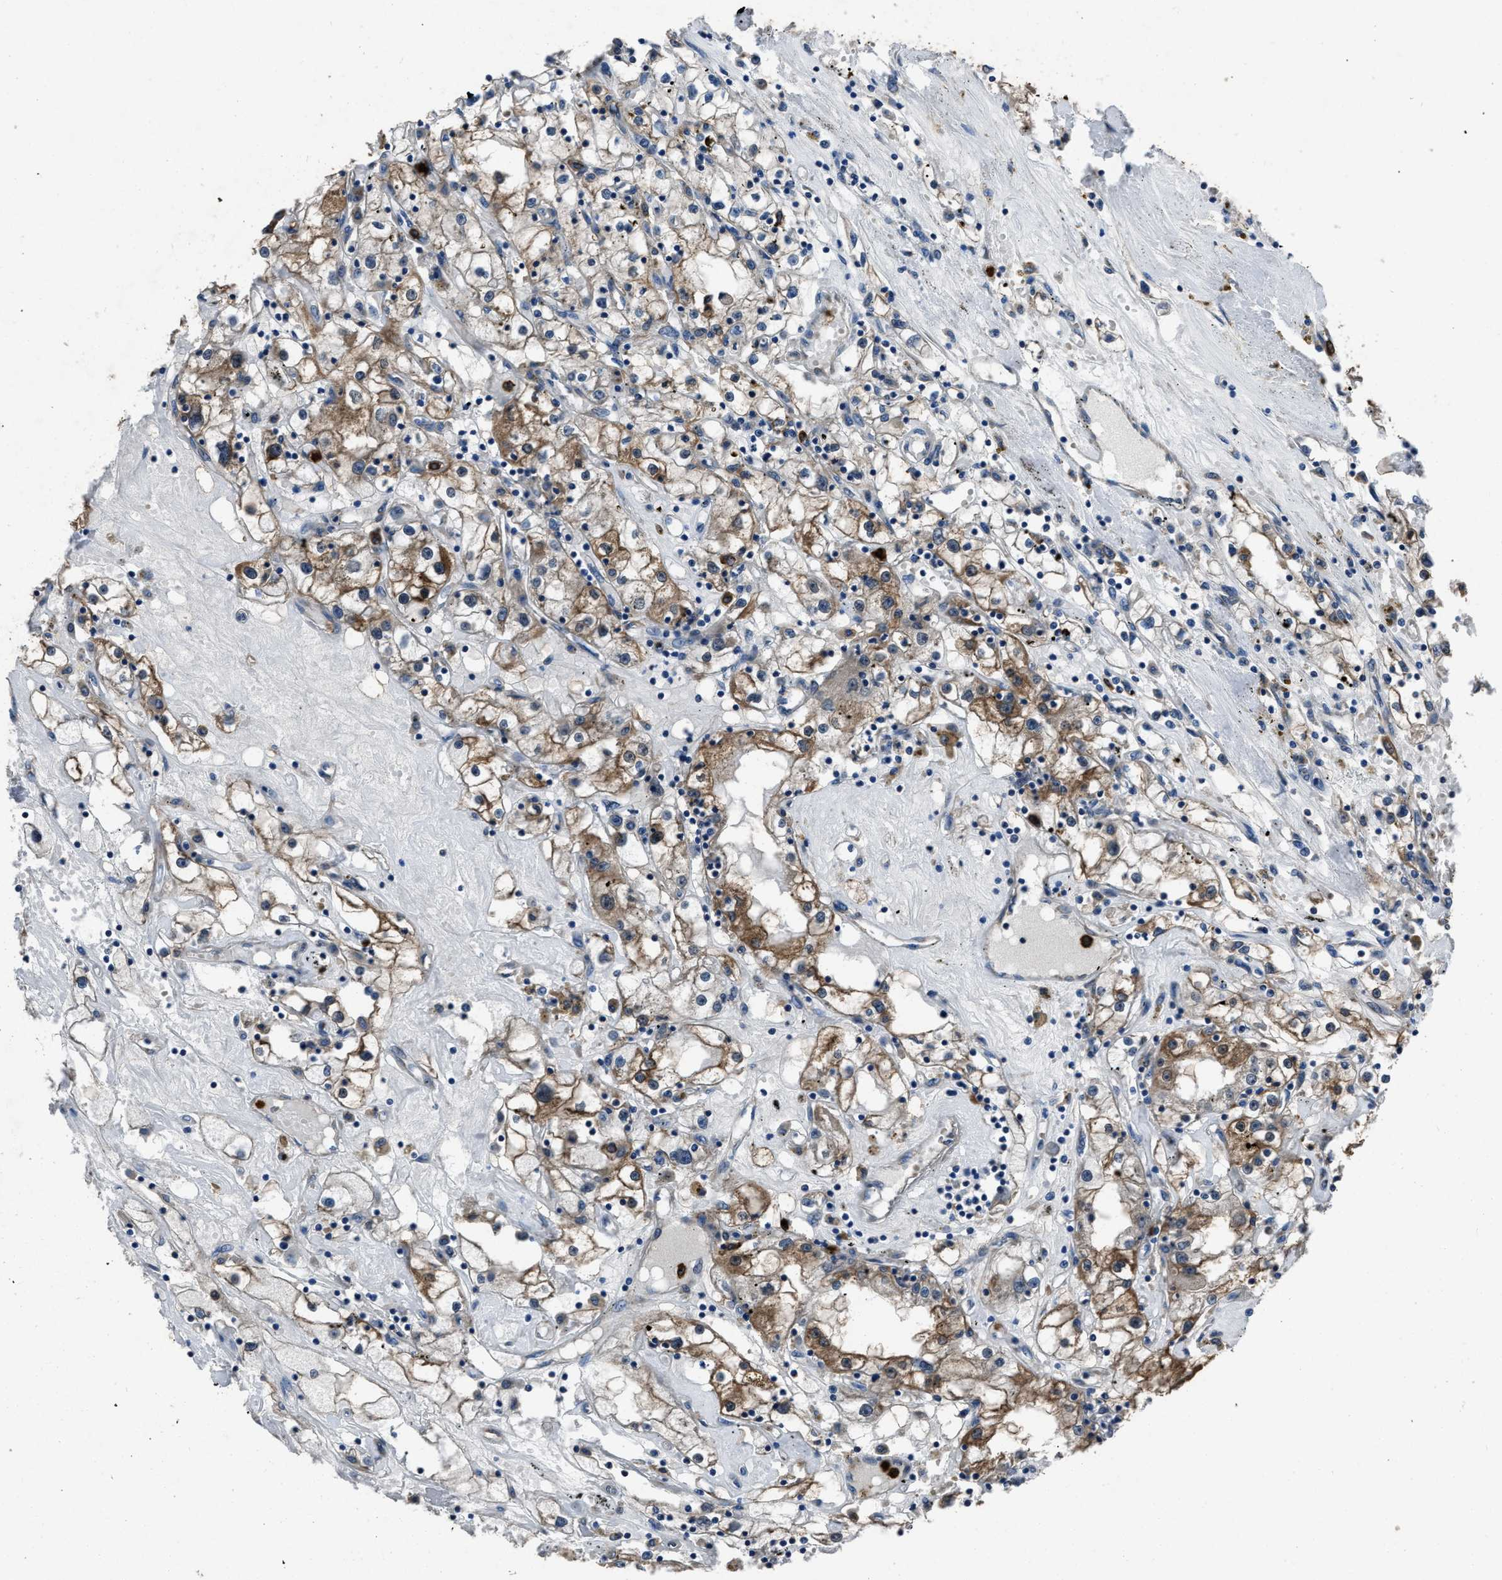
{"staining": {"intensity": "moderate", "quantity": ">75%", "location": "cytoplasmic/membranous"}, "tissue": "renal cancer", "cell_type": "Tumor cells", "image_type": "cancer", "snomed": [{"axis": "morphology", "description": "Adenocarcinoma, NOS"}, {"axis": "topography", "description": "Kidney"}], "caption": "Renal cancer (adenocarcinoma) tissue demonstrates moderate cytoplasmic/membranous positivity in about >75% of tumor cells", "gene": "ANGPT1", "patient": {"sex": "male", "age": 56}}